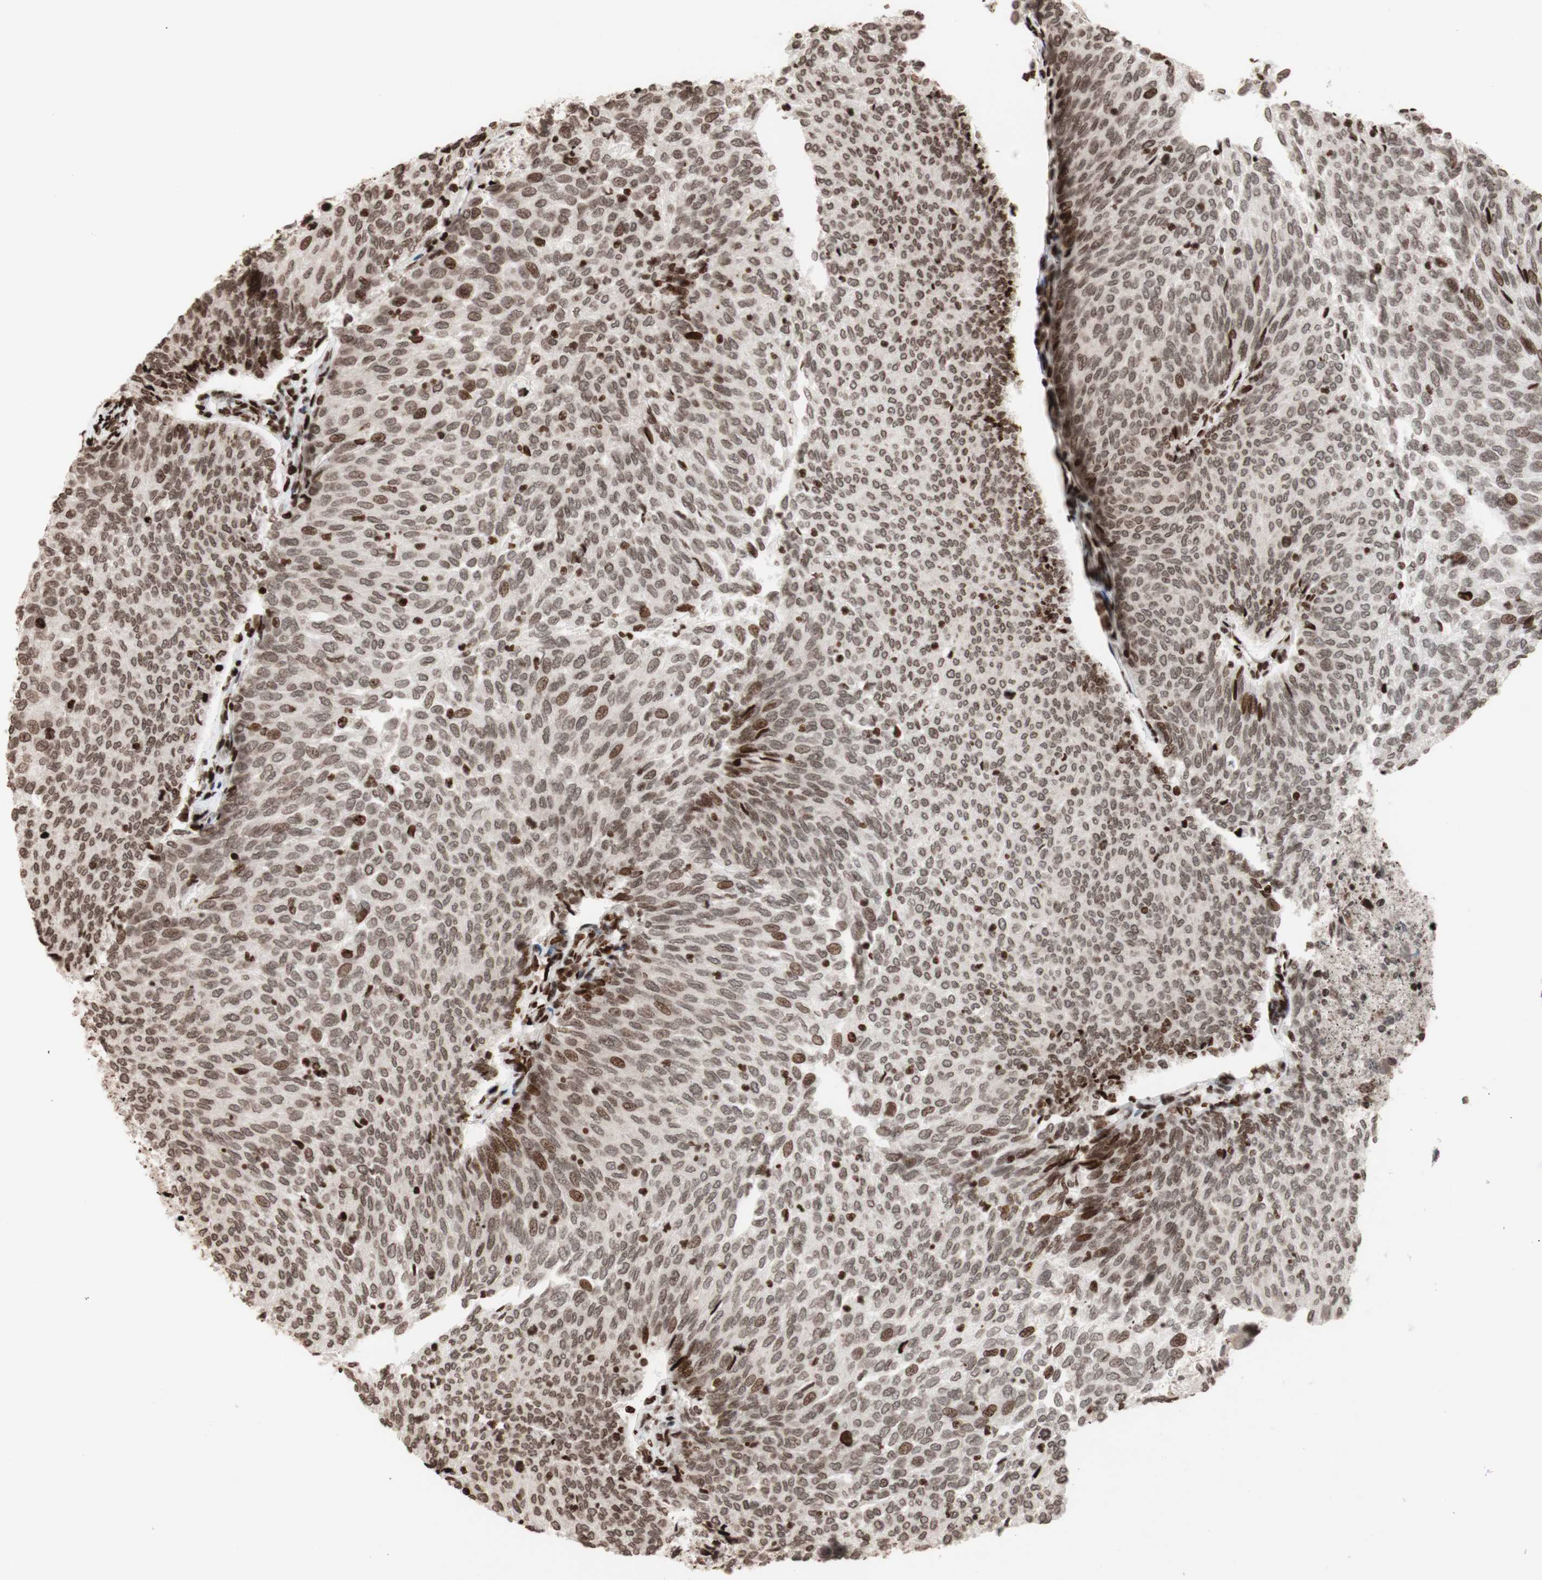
{"staining": {"intensity": "moderate", "quantity": "25%-75%", "location": "nuclear"}, "tissue": "urothelial cancer", "cell_type": "Tumor cells", "image_type": "cancer", "snomed": [{"axis": "morphology", "description": "Urothelial carcinoma, Low grade"}, {"axis": "topography", "description": "Urinary bladder"}], "caption": "Immunohistochemistry micrograph of neoplastic tissue: urothelial carcinoma (low-grade) stained using immunohistochemistry (IHC) shows medium levels of moderate protein expression localized specifically in the nuclear of tumor cells, appearing as a nuclear brown color.", "gene": "NCAPD2", "patient": {"sex": "female", "age": 79}}